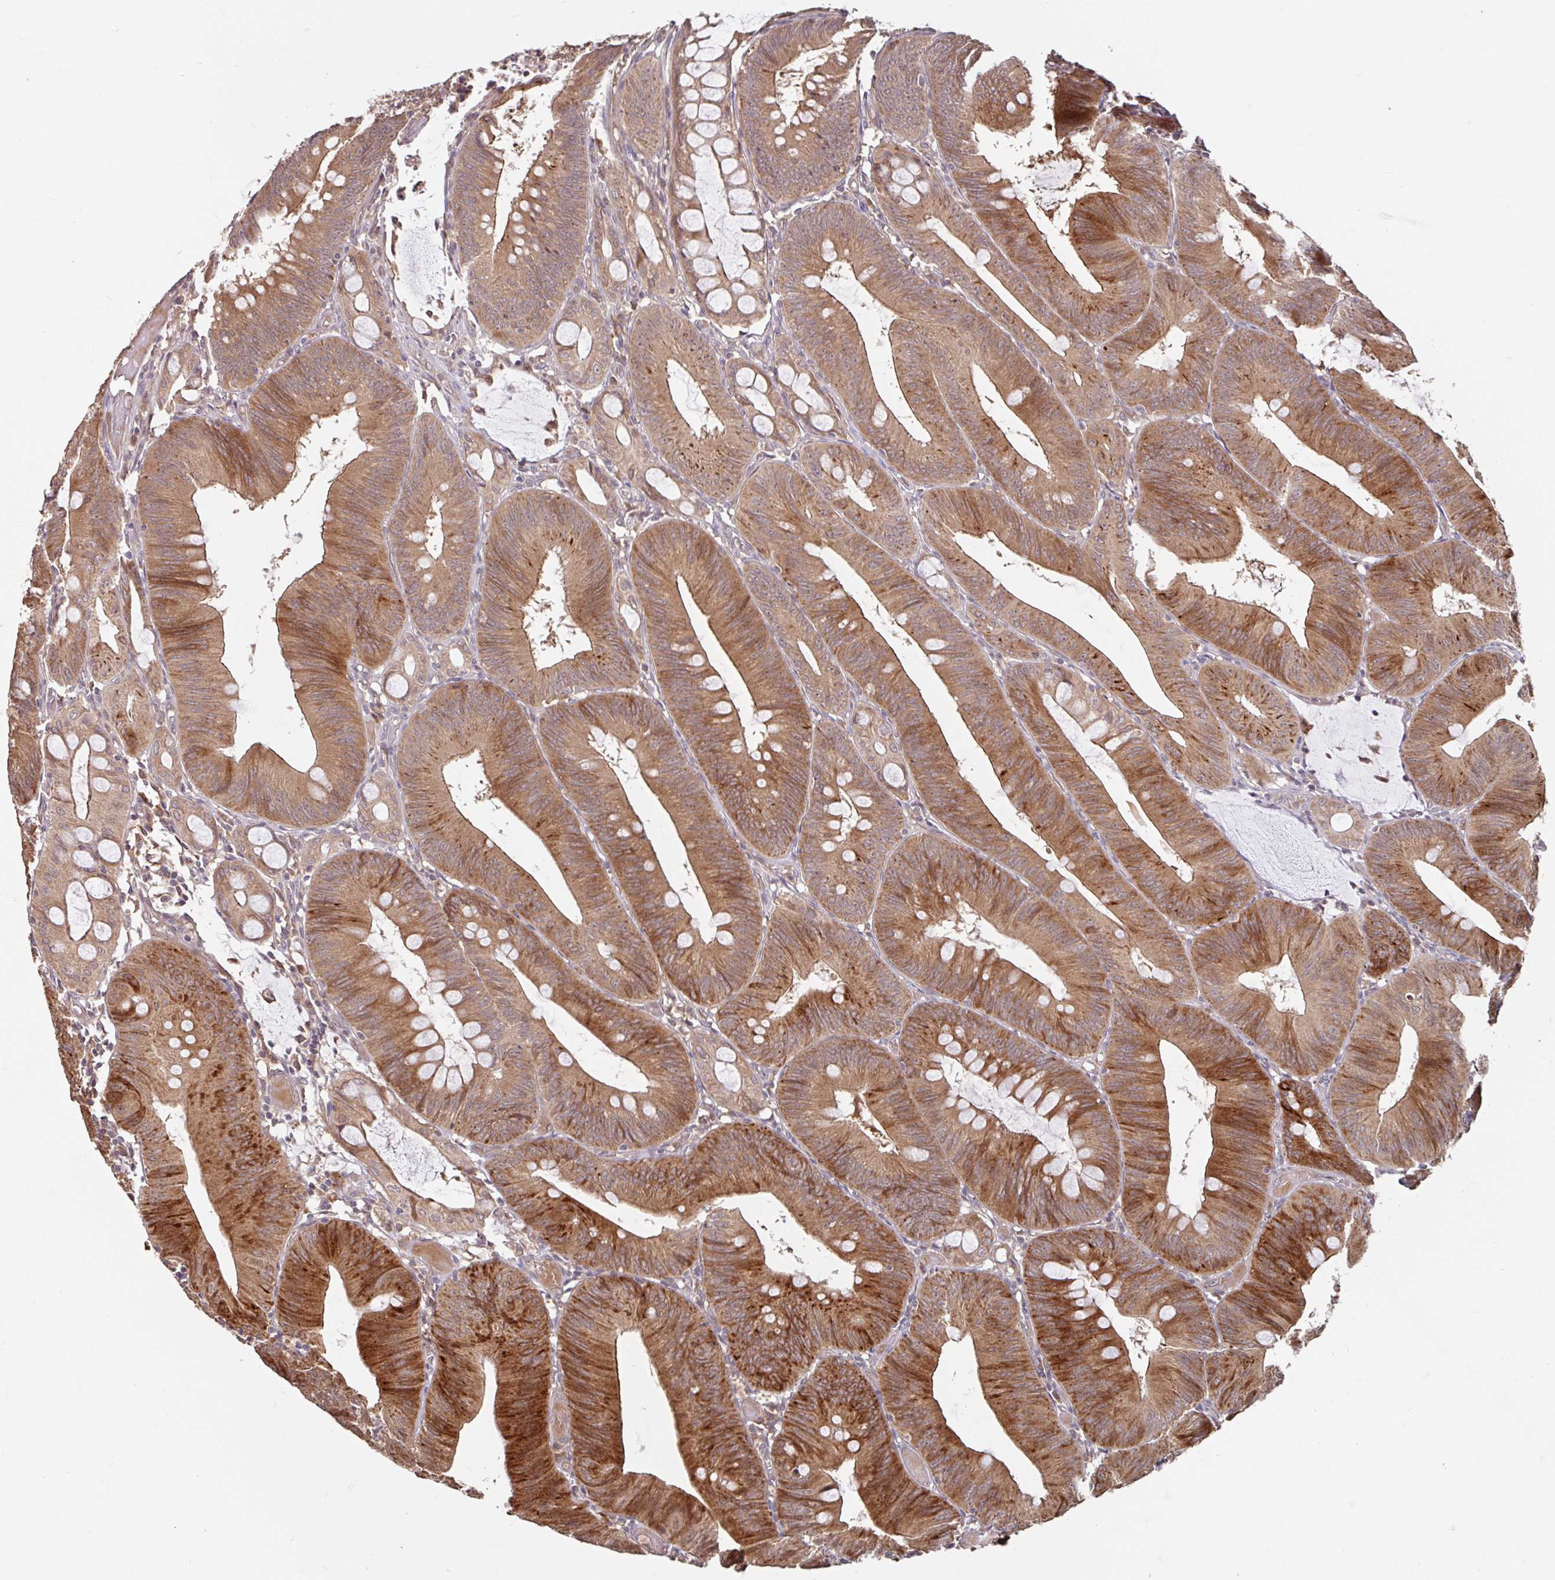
{"staining": {"intensity": "moderate", "quantity": ">75%", "location": "cytoplasmic/membranous"}, "tissue": "colorectal cancer", "cell_type": "Tumor cells", "image_type": "cancer", "snomed": [{"axis": "morphology", "description": "Adenocarcinoma, NOS"}, {"axis": "topography", "description": "Colon"}], "caption": "Immunohistochemical staining of human colorectal cancer (adenocarcinoma) displays moderate cytoplasmic/membranous protein expression in about >75% of tumor cells.", "gene": "STYXL1", "patient": {"sex": "male", "age": 84}}